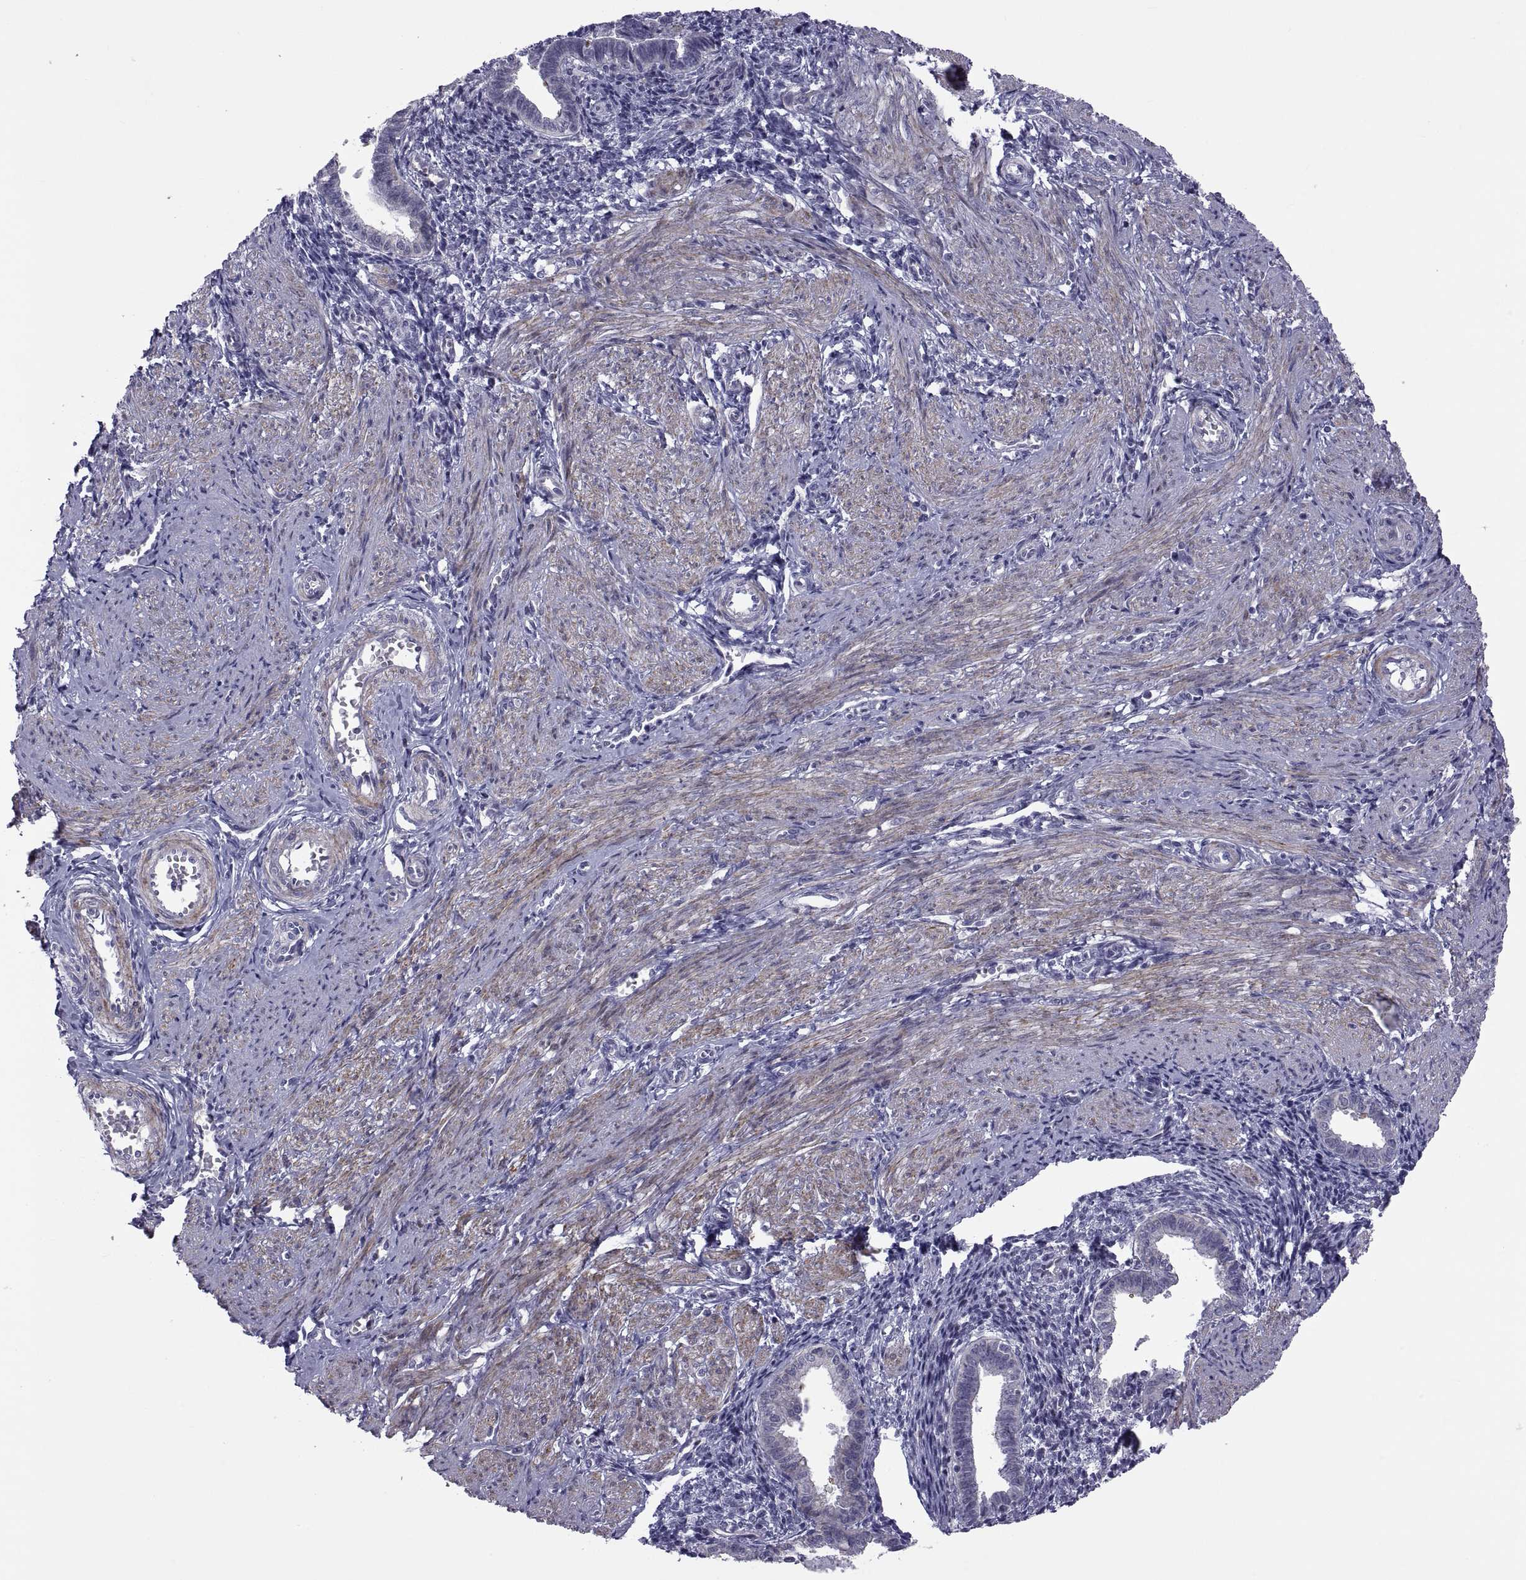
{"staining": {"intensity": "negative", "quantity": "none", "location": "none"}, "tissue": "endometrium", "cell_type": "Cells in endometrial stroma", "image_type": "normal", "snomed": [{"axis": "morphology", "description": "Normal tissue, NOS"}, {"axis": "topography", "description": "Endometrium"}], "caption": "Immunohistochemistry (IHC) histopathology image of unremarkable human endometrium stained for a protein (brown), which shows no expression in cells in endometrial stroma.", "gene": "TMEM158", "patient": {"sex": "female", "age": 37}}